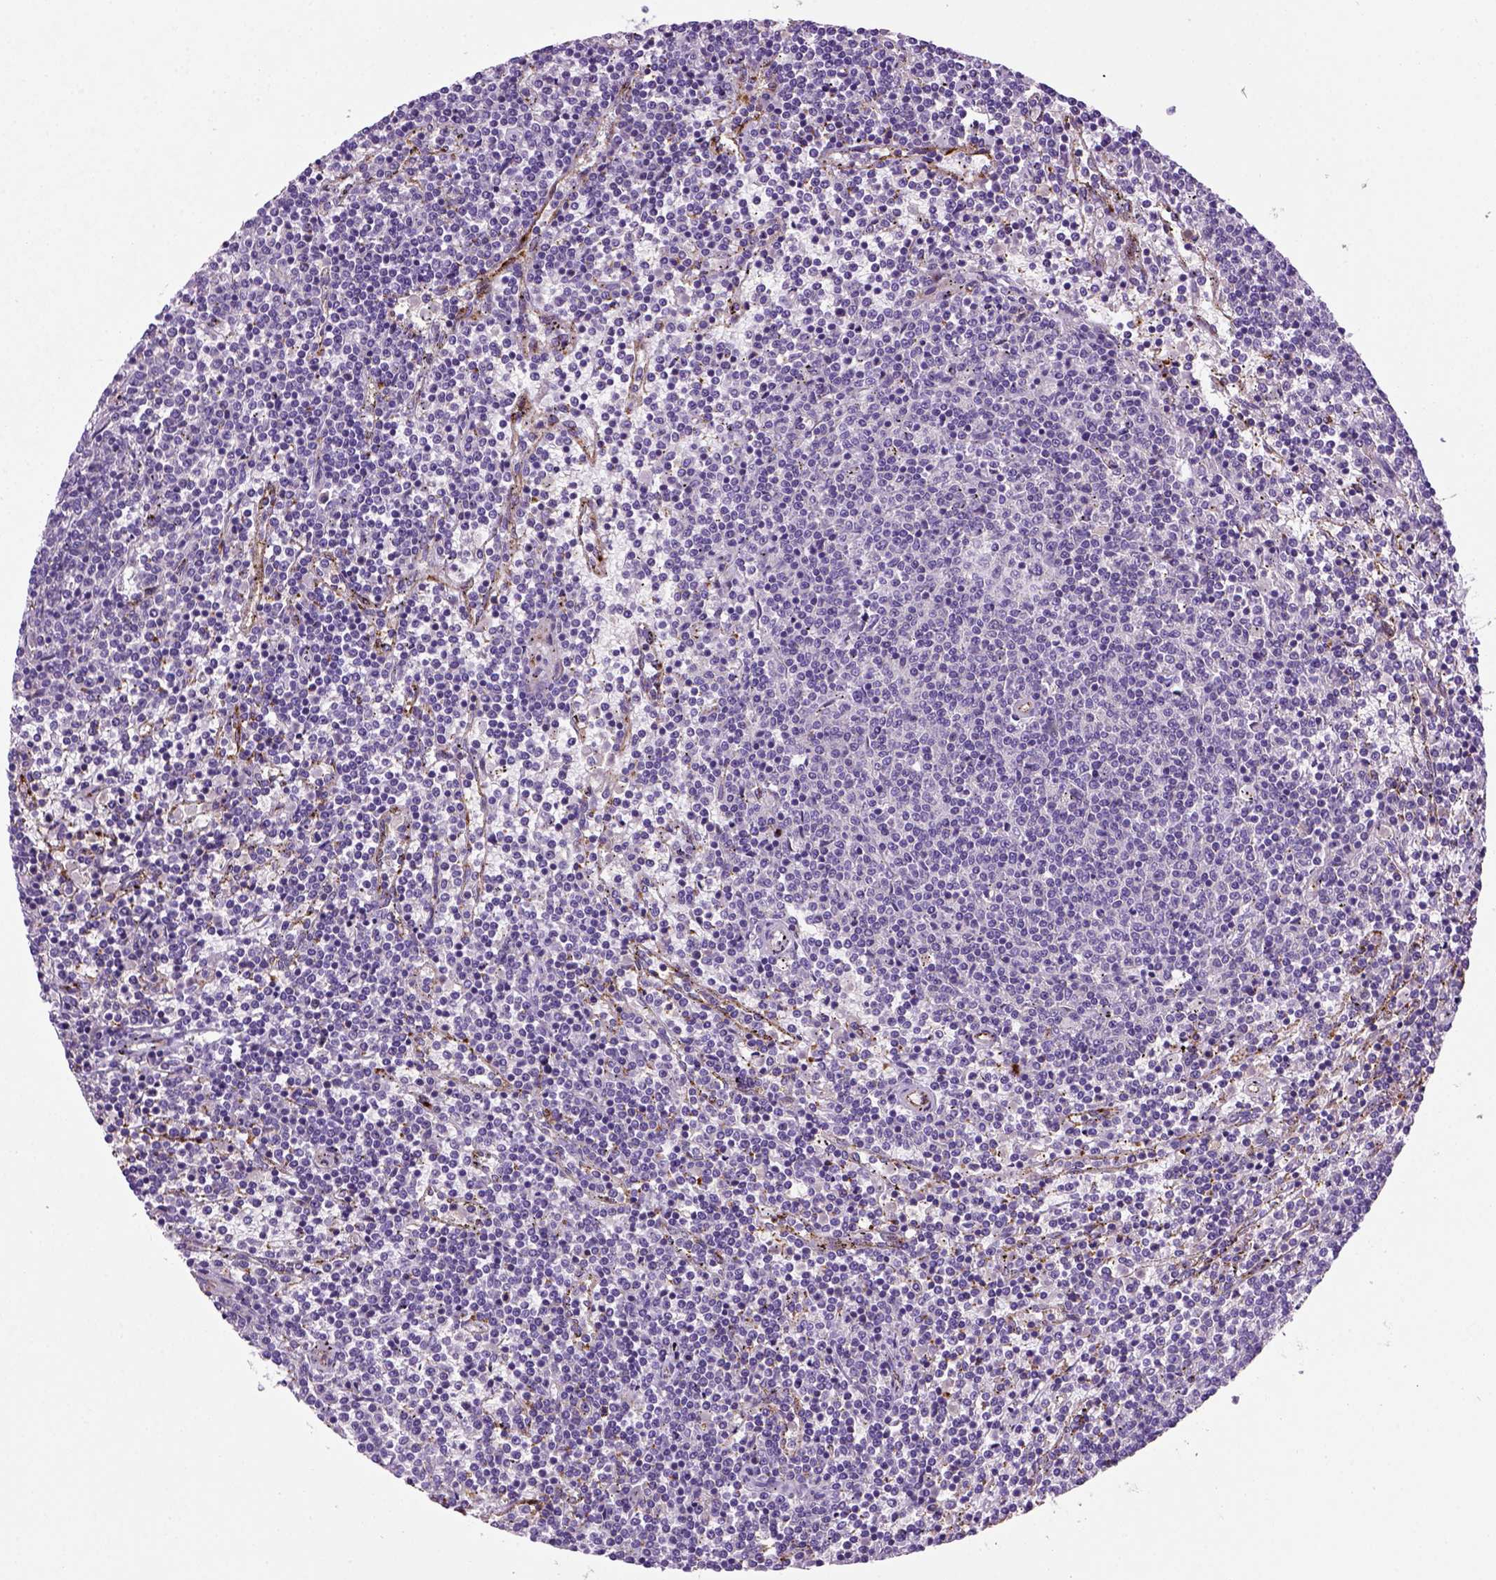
{"staining": {"intensity": "negative", "quantity": "none", "location": "none"}, "tissue": "lymphoma", "cell_type": "Tumor cells", "image_type": "cancer", "snomed": [{"axis": "morphology", "description": "Malignant lymphoma, non-Hodgkin's type, Low grade"}, {"axis": "topography", "description": "Spleen"}], "caption": "An image of human malignant lymphoma, non-Hodgkin's type (low-grade) is negative for staining in tumor cells.", "gene": "VWF", "patient": {"sex": "female", "age": 50}}